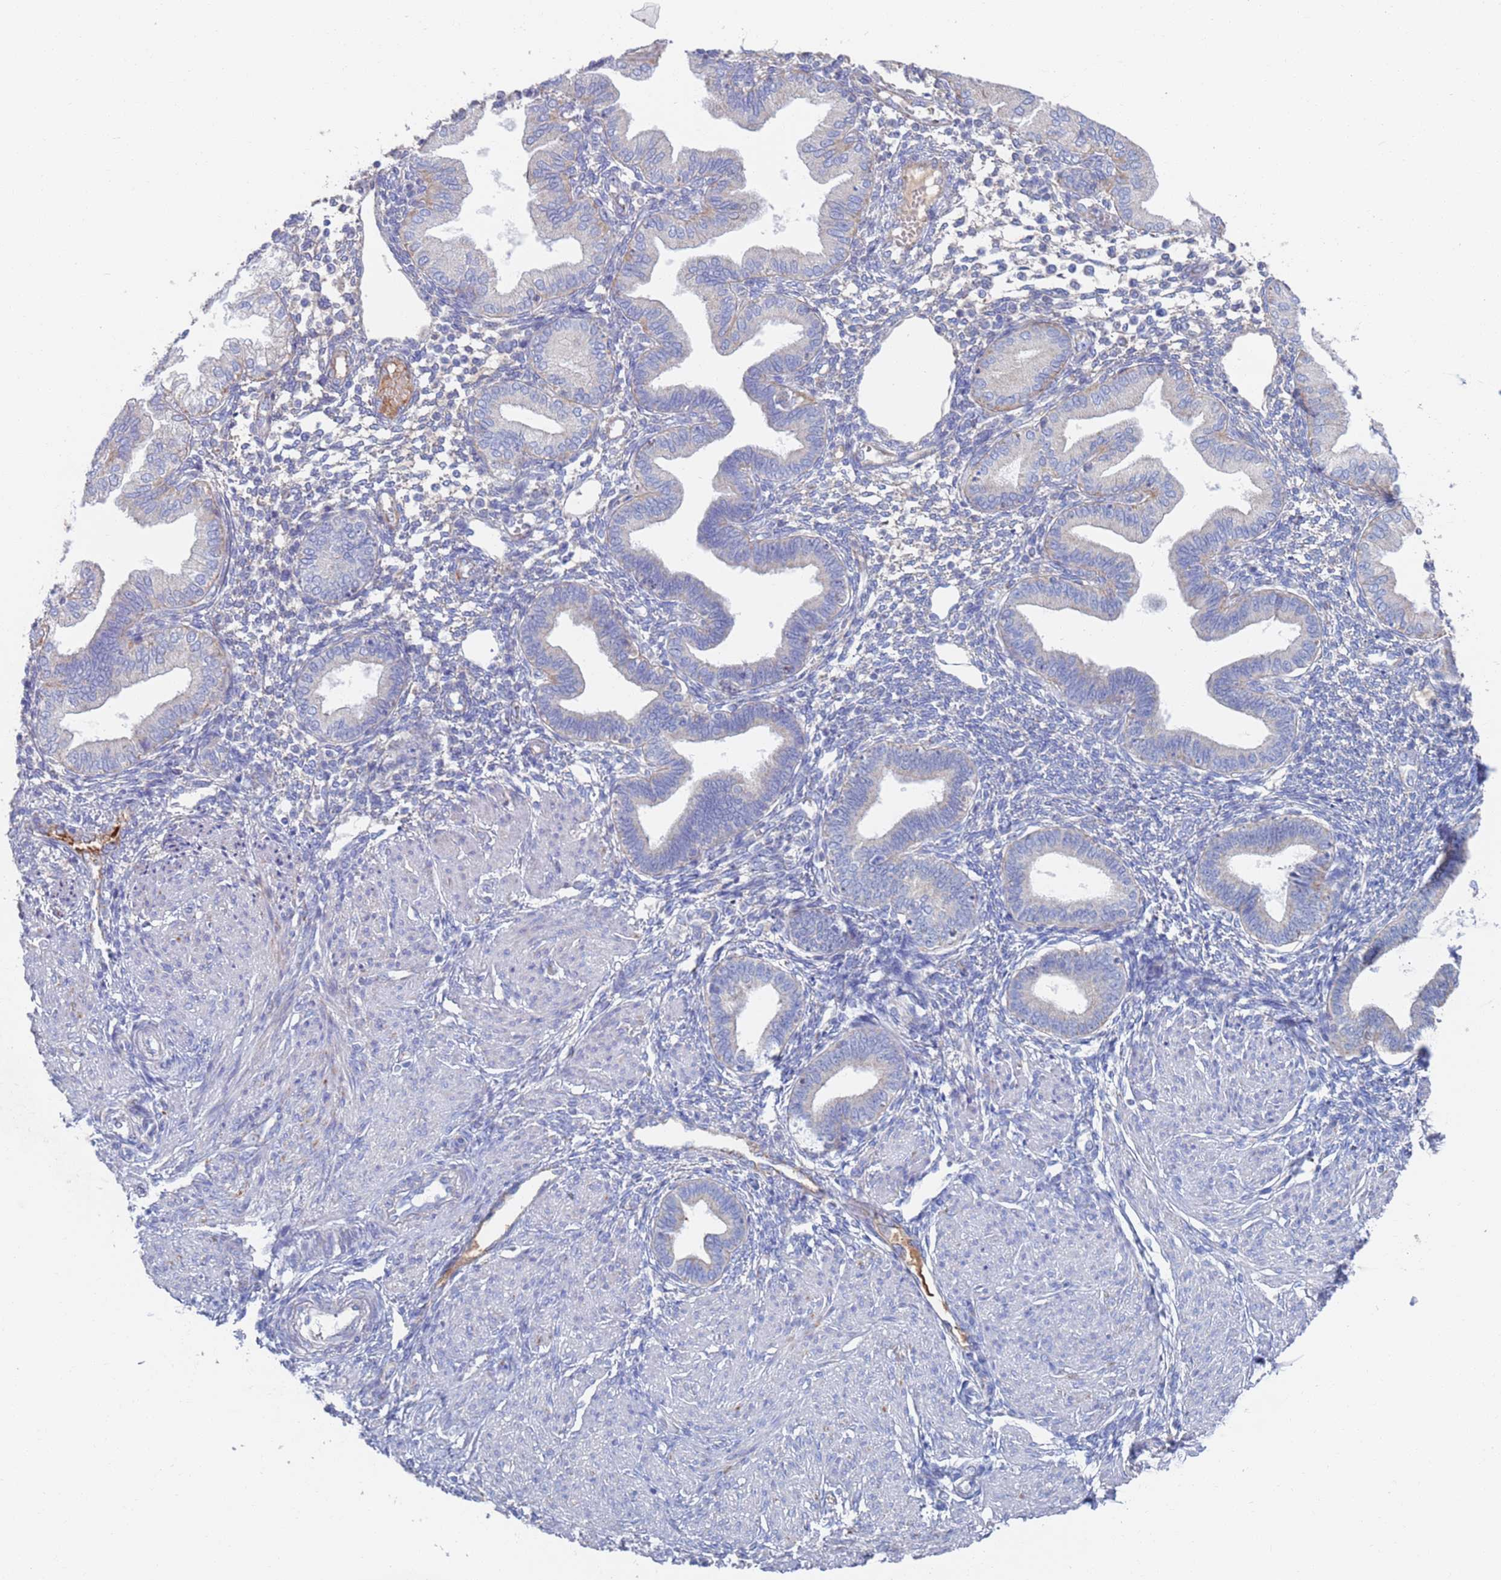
{"staining": {"intensity": "negative", "quantity": "none", "location": "none"}, "tissue": "endometrium", "cell_type": "Cells in endometrial stroma", "image_type": "normal", "snomed": [{"axis": "morphology", "description": "Normal tissue, NOS"}, {"axis": "topography", "description": "Endometrium"}], "caption": "The IHC image has no significant positivity in cells in endometrial stroma of endometrium.", "gene": "MRPL22", "patient": {"sex": "female", "age": 53}}